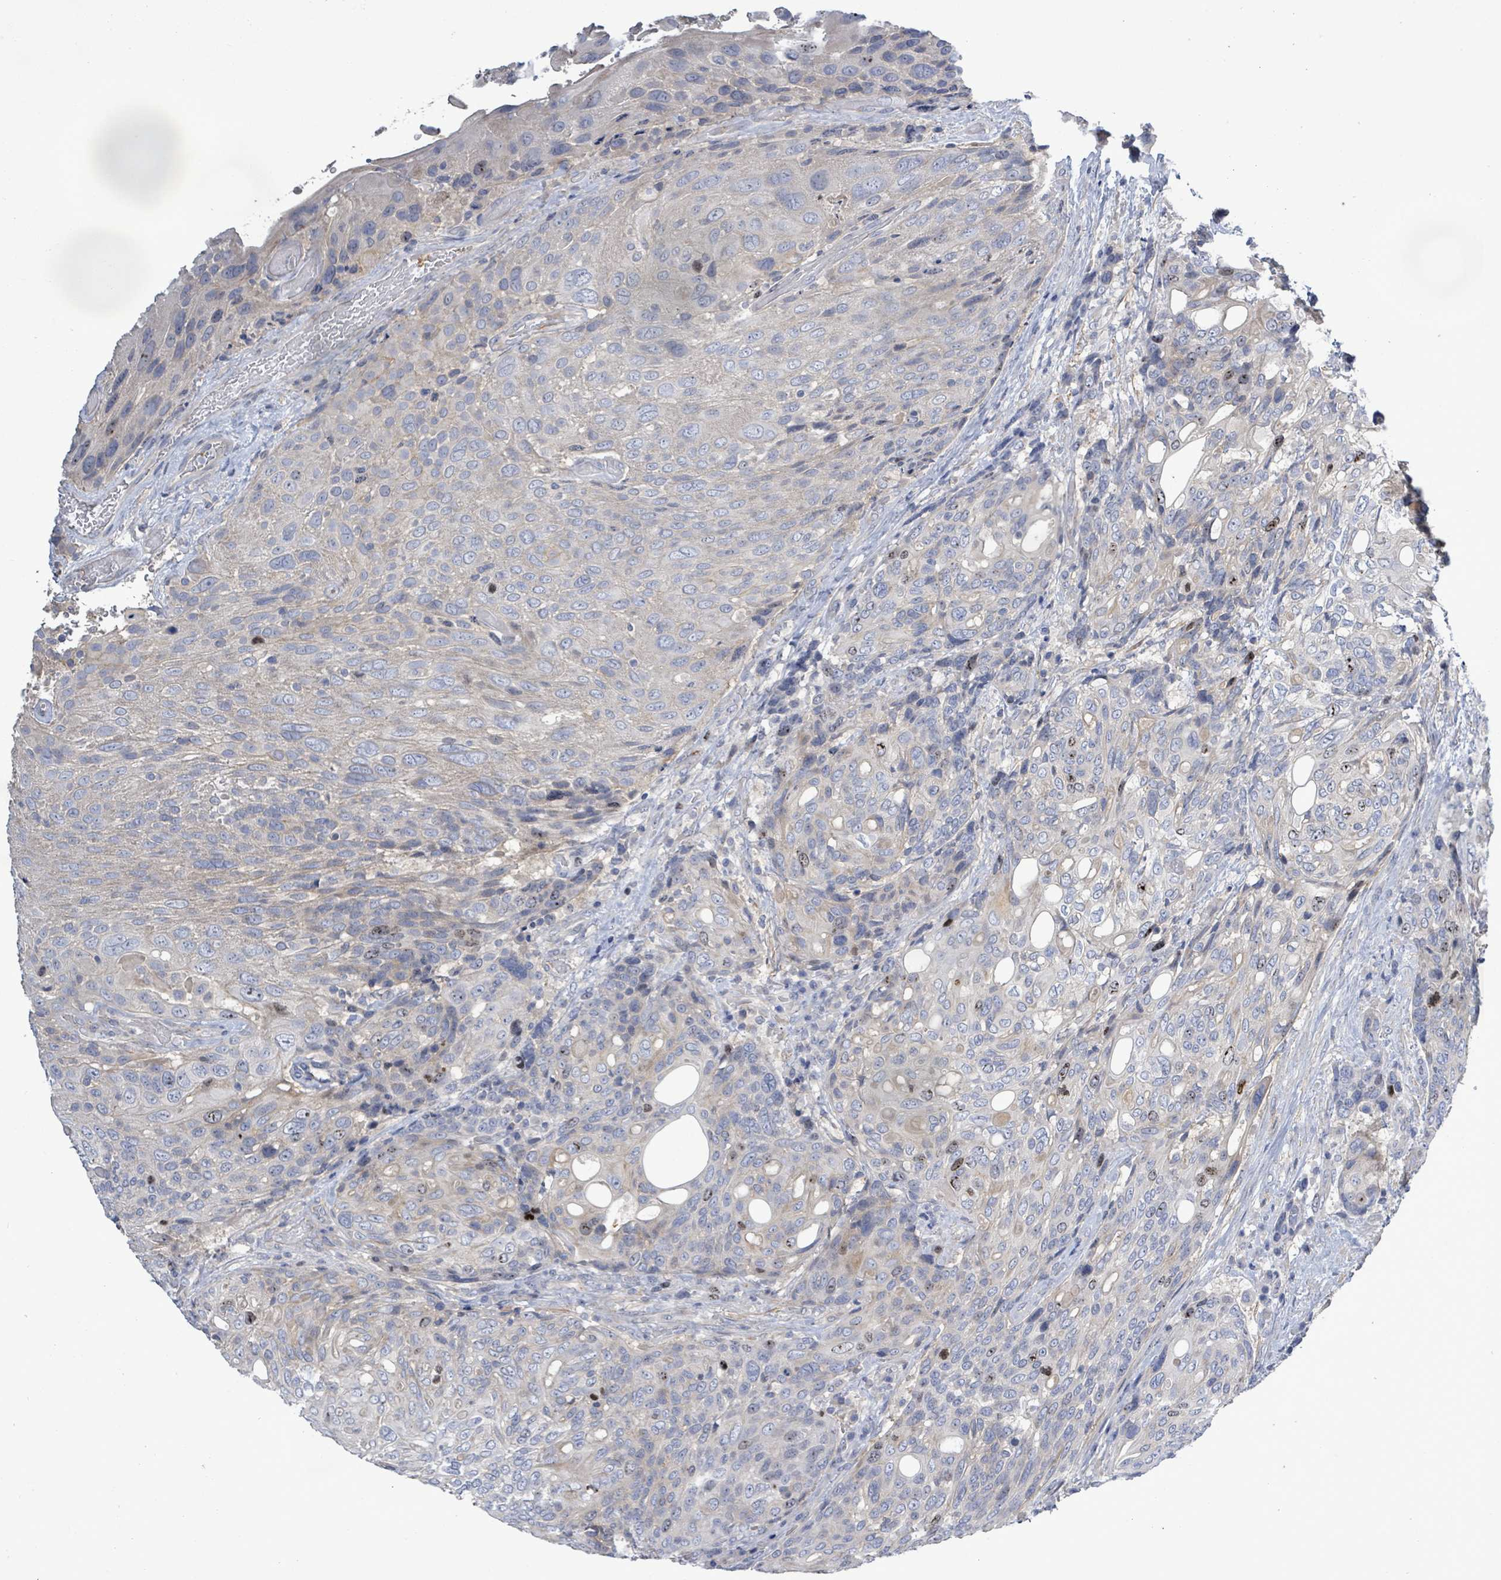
{"staining": {"intensity": "weak", "quantity": "<25%", "location": "nuclear"}, "tissue": "urothelial cancer", "cell_type": "Tumor cells", "image_type": "cancer", "snomed": [{"axis": "morphology", "description": "Urothelial carcinoma, High grade"}, {"axis": "topography", "description": "Urinary bladder"}], "caption": "A high-resolution image shows immunohistochemistry staining of high-grade urothelial carcinoma, which reveals no significant expression in tumor cells.", "gene": "KRAS", "patient": {"sex": "female", "age": 70}}